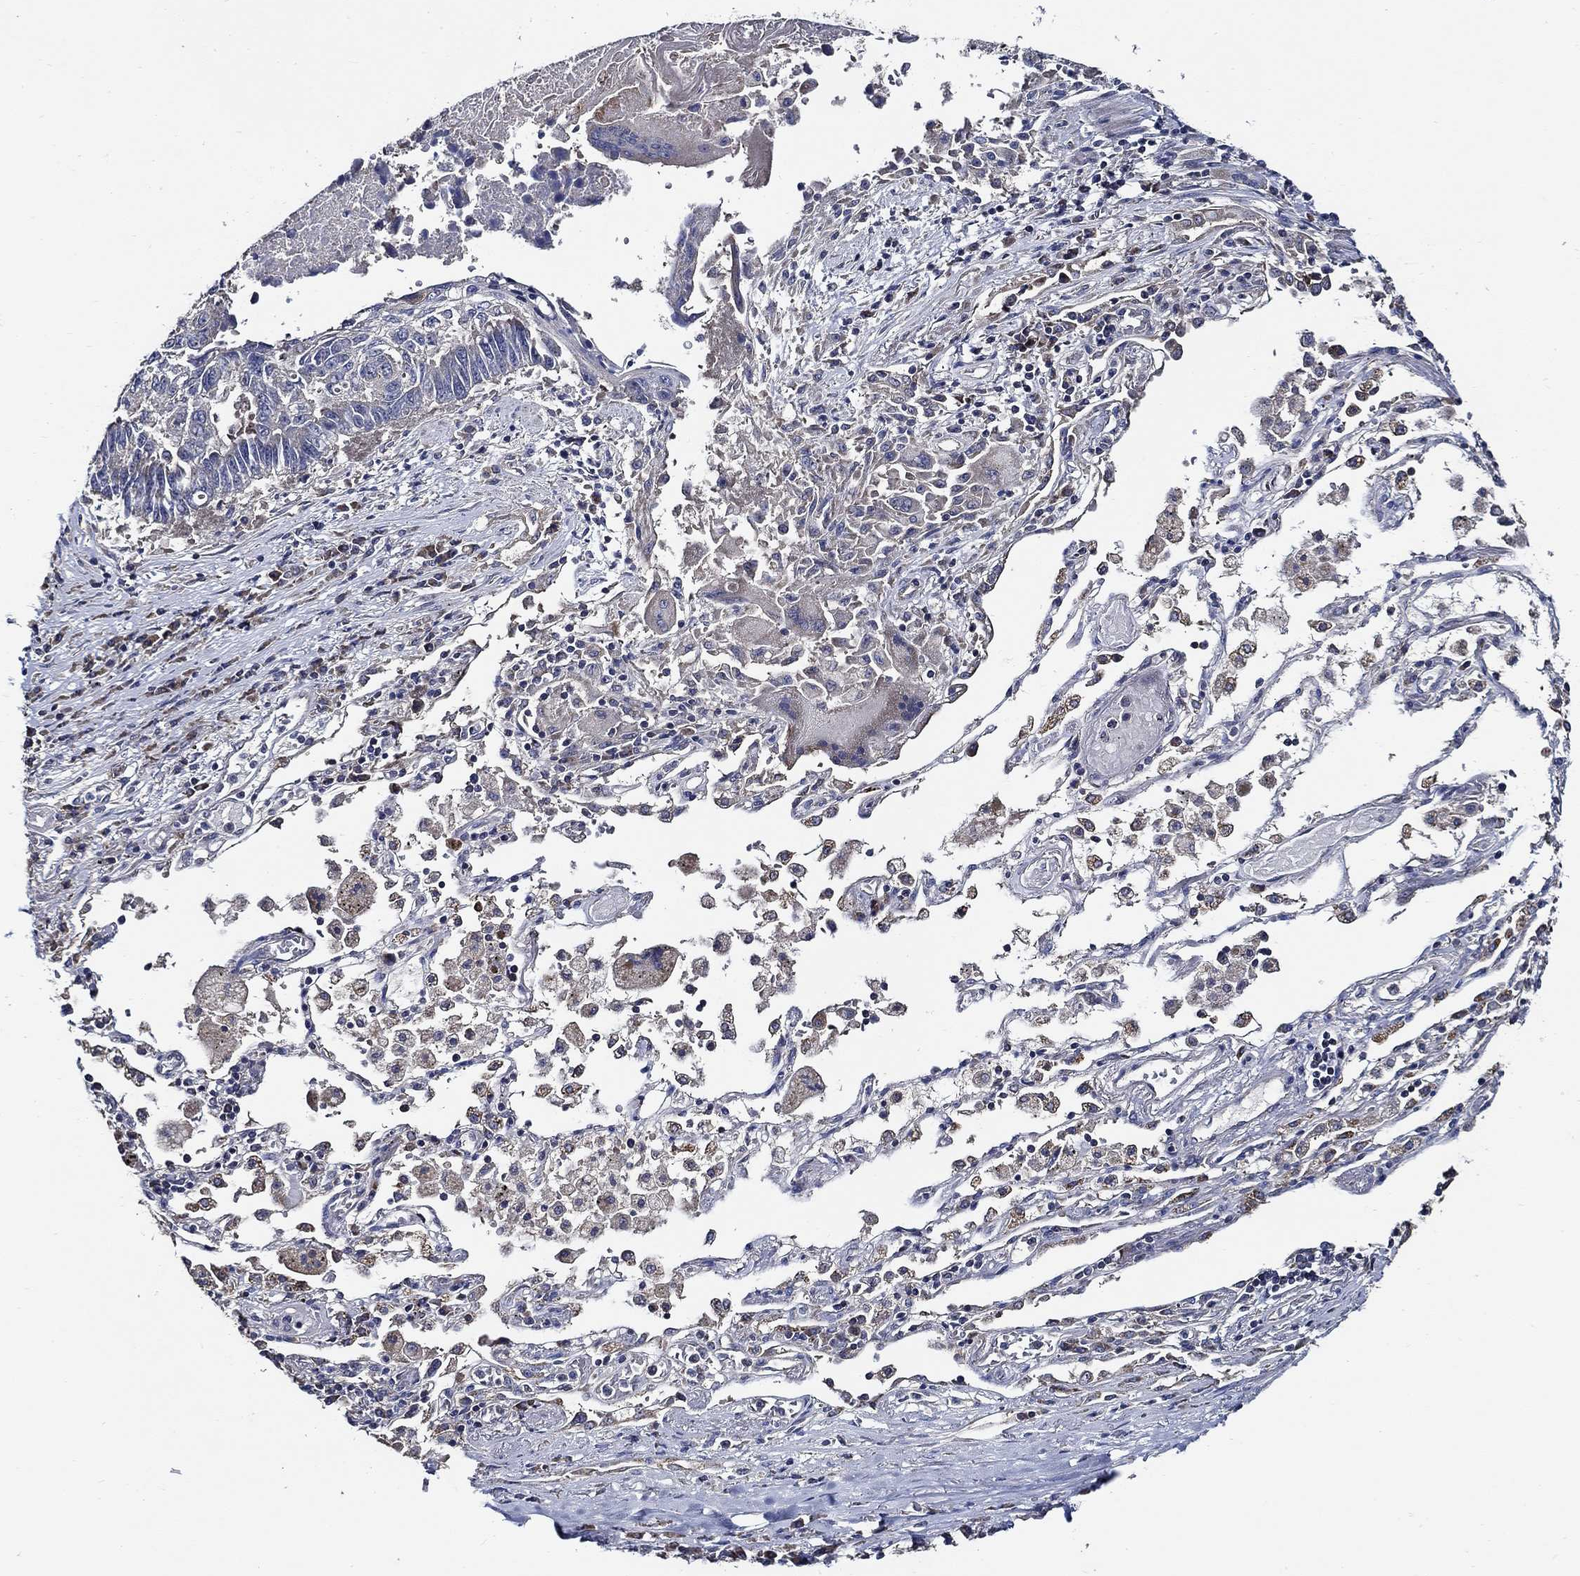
{"staining": {"intensity": "negative", "quantity": "none", "location": "none"}, "tissue": "lung cancer", "cell_type": "Tumor cells", "image_type": "cancer", "snomed": [{"axis": "morphology", "description": "Squamous cell carcinoma, NOS"}, {"axis": "topography", "description": "Lung"}], "caption": "This histopathology image is of lung squamous cell carcinoma stained with immunohistochemistry (IHC) to label a protein in brown with the nuclei are counter-stained blue. There is no expression in tumor cells.", "gene": "WDR53", "patient": {"sex": "male", "age": 73}}